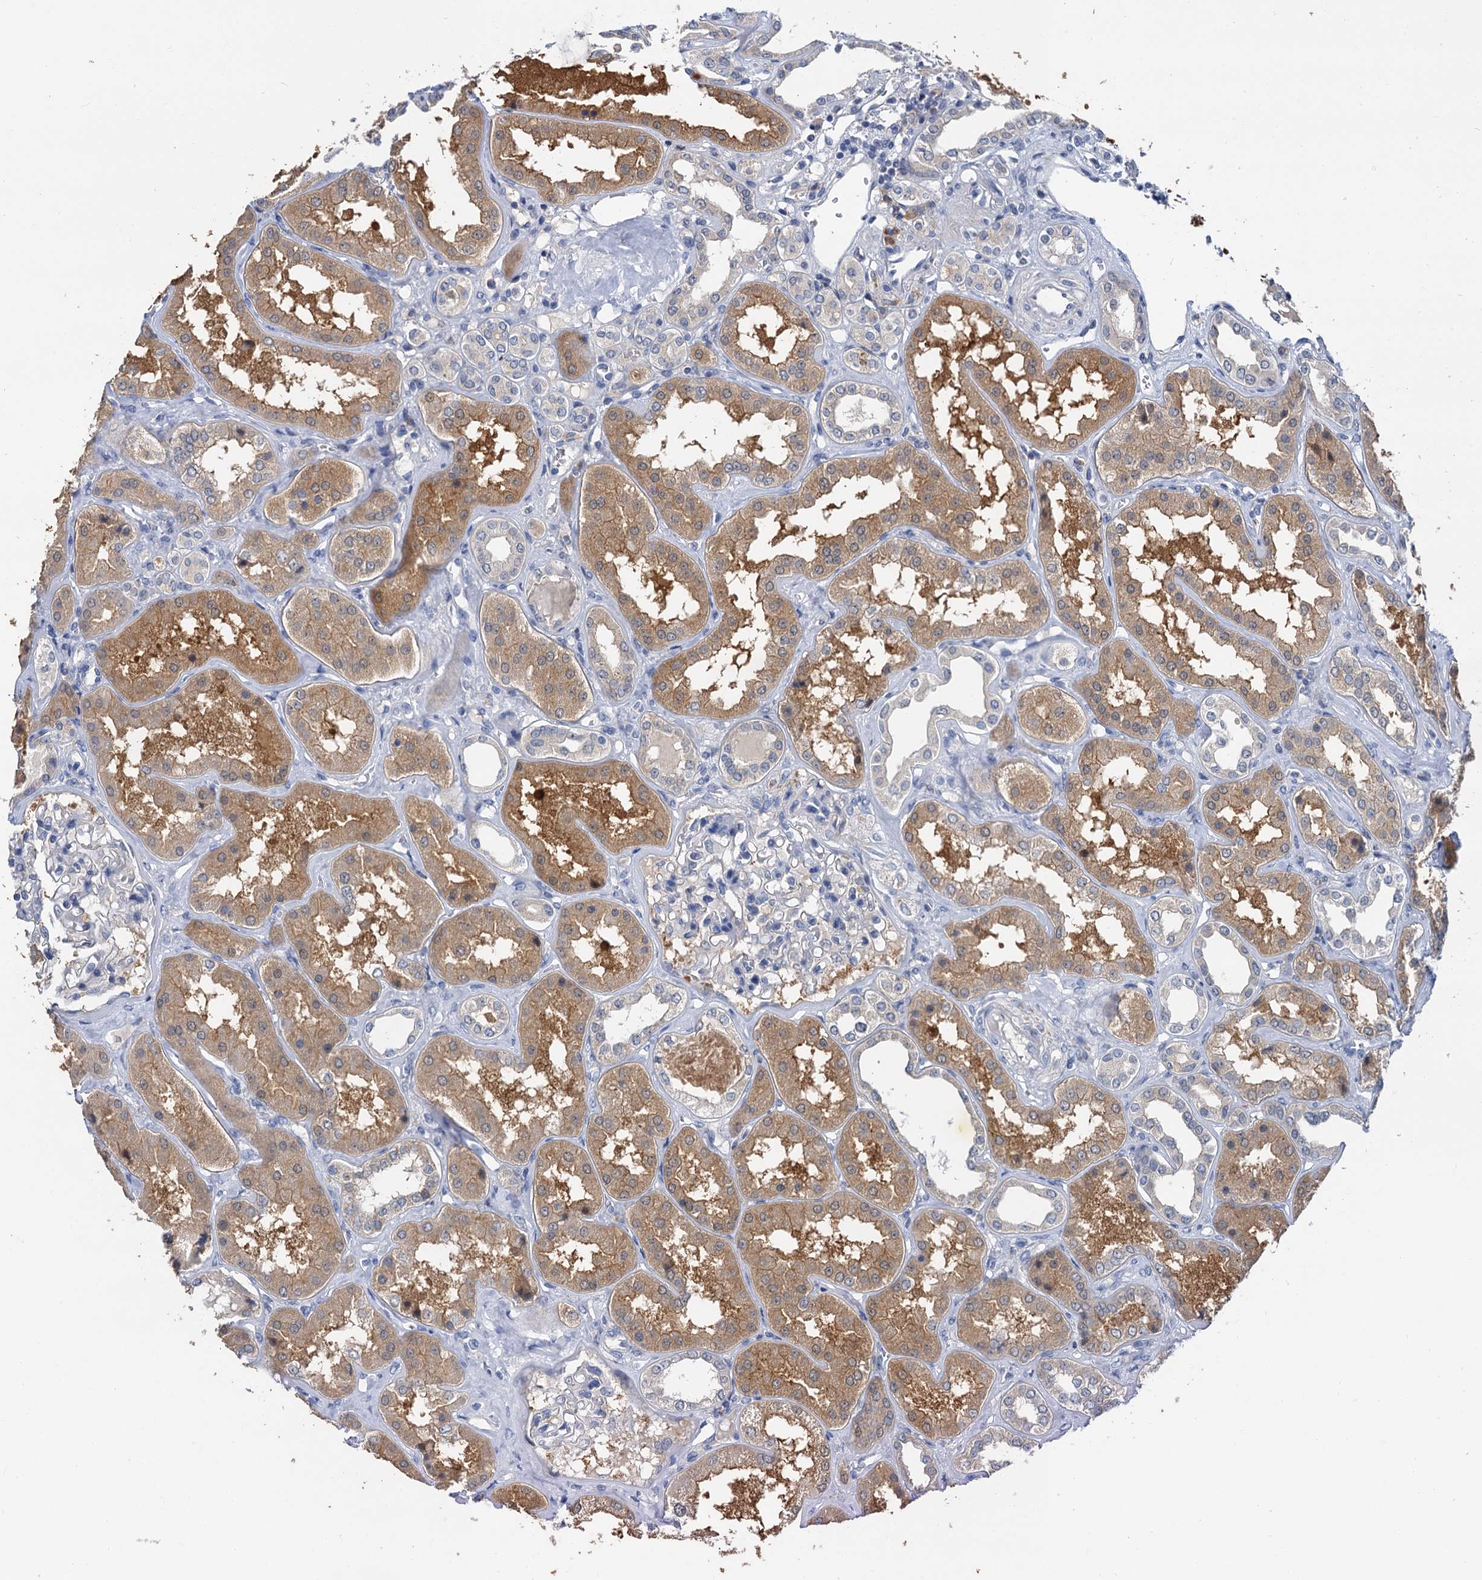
{"staining": {"intensity": "negative", "quantity": "none", "location": "none"}, "tissue": "kidney", "cell_type": "Cells in glomeruli", "image_type": "normal", "snomed": [{"axis": "morphology", "description": "Normal tissue, NOS"}, {"axis": "topography", "description": "Kidney"}], "caption": "This is an immunohistochemistry histopathology image of normal kidney. There is no staining in cells in glomeruli.", "gene": "ANKRD42", "patient": {"sex": "female", "age": 56}}